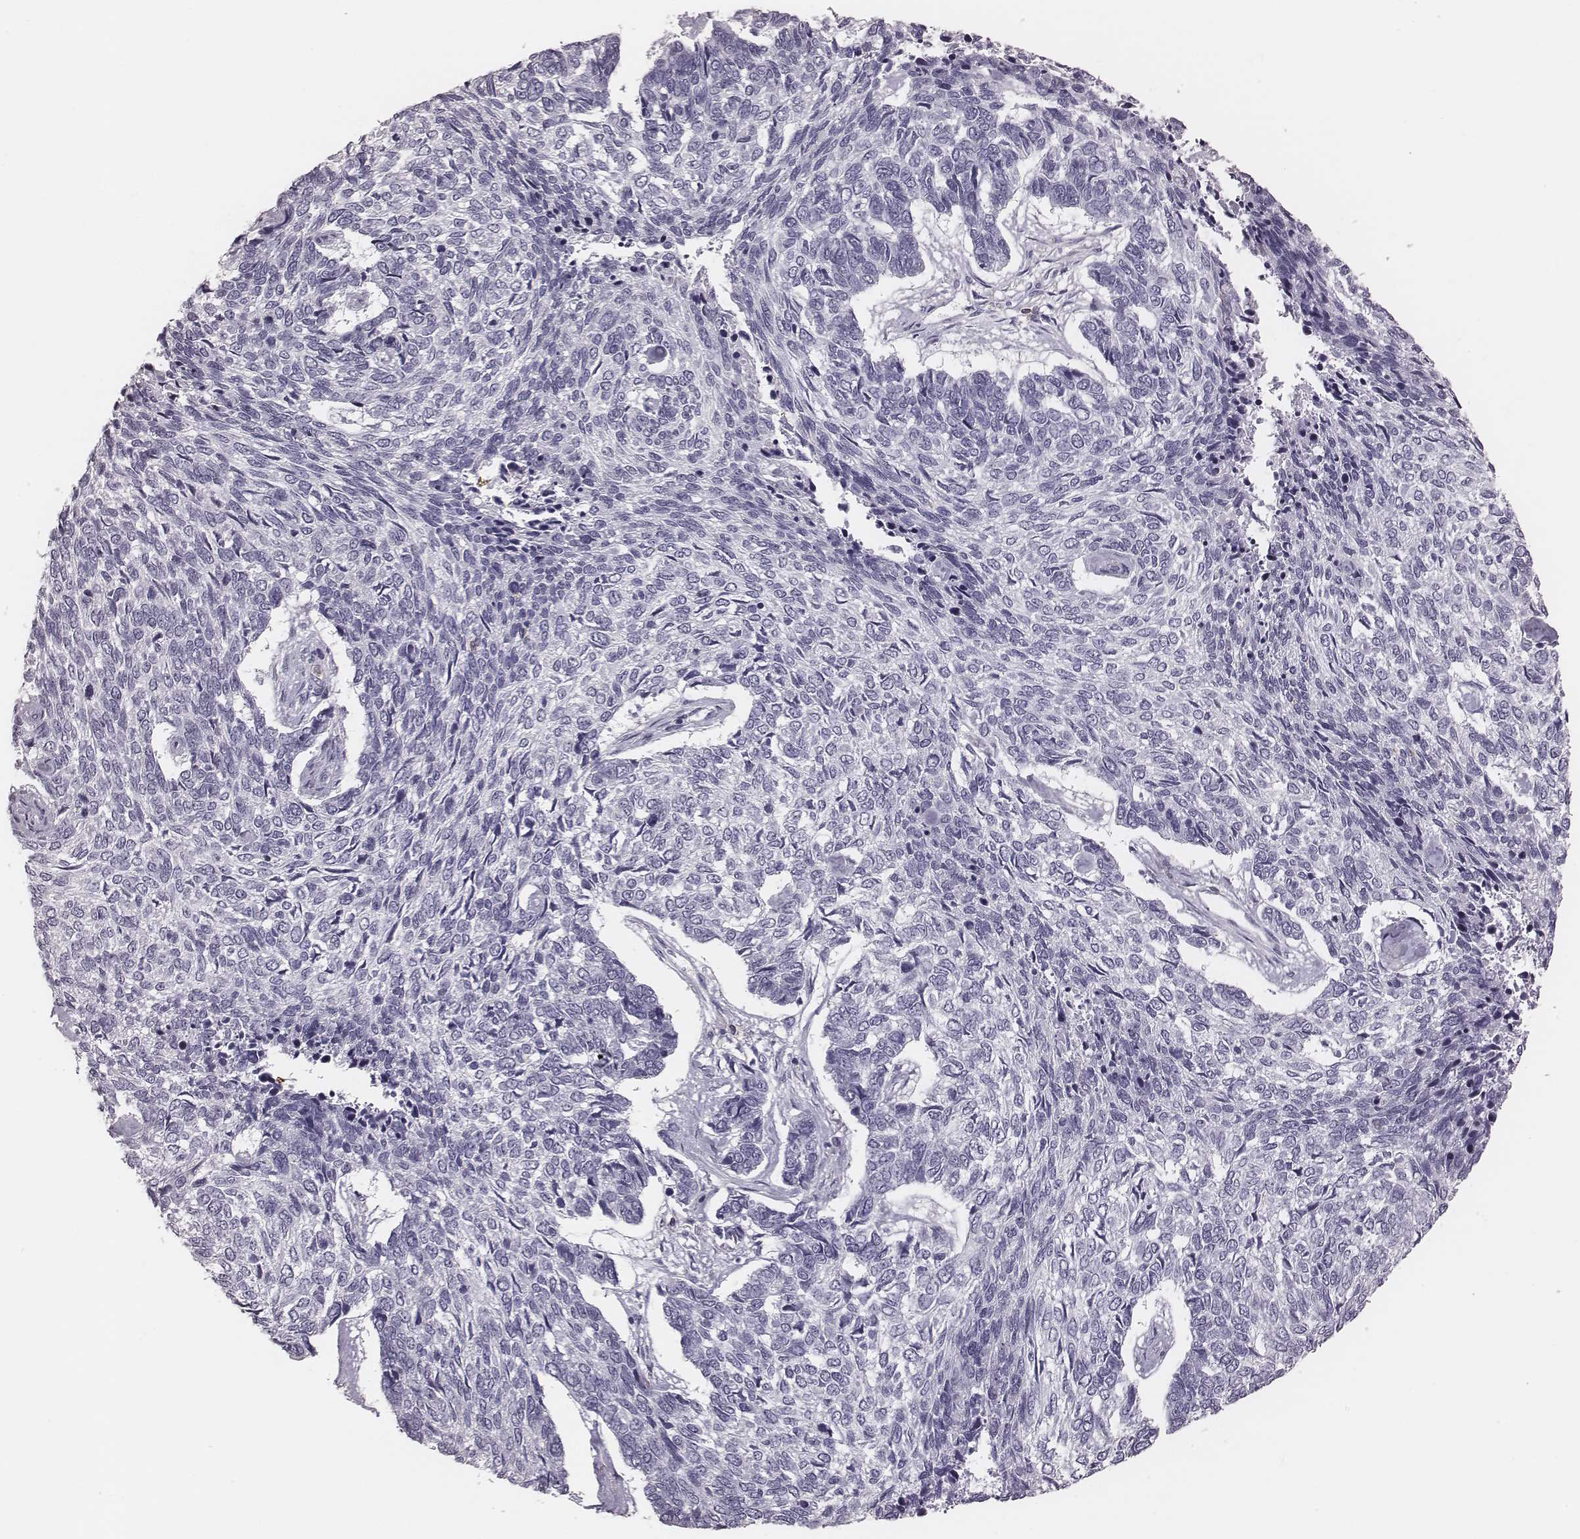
{"staining": {"intensity": "negative", "quantity": "none", "location": "none"}, "tissue": "skin cancer", "cell_type": "Tumor cells", "image_type": "cancer", "snomed": [{"axis": "morphology", "description": "Basal cell carcinoma"}, {"axis": "topography", "description": "Skin"}], "caption": "Tumor cells are negative for protein expression in human skin cancer (basal cell carcinoma).", "gene": "ZNF365", "patient": {"sex": "female", "age": 65}}